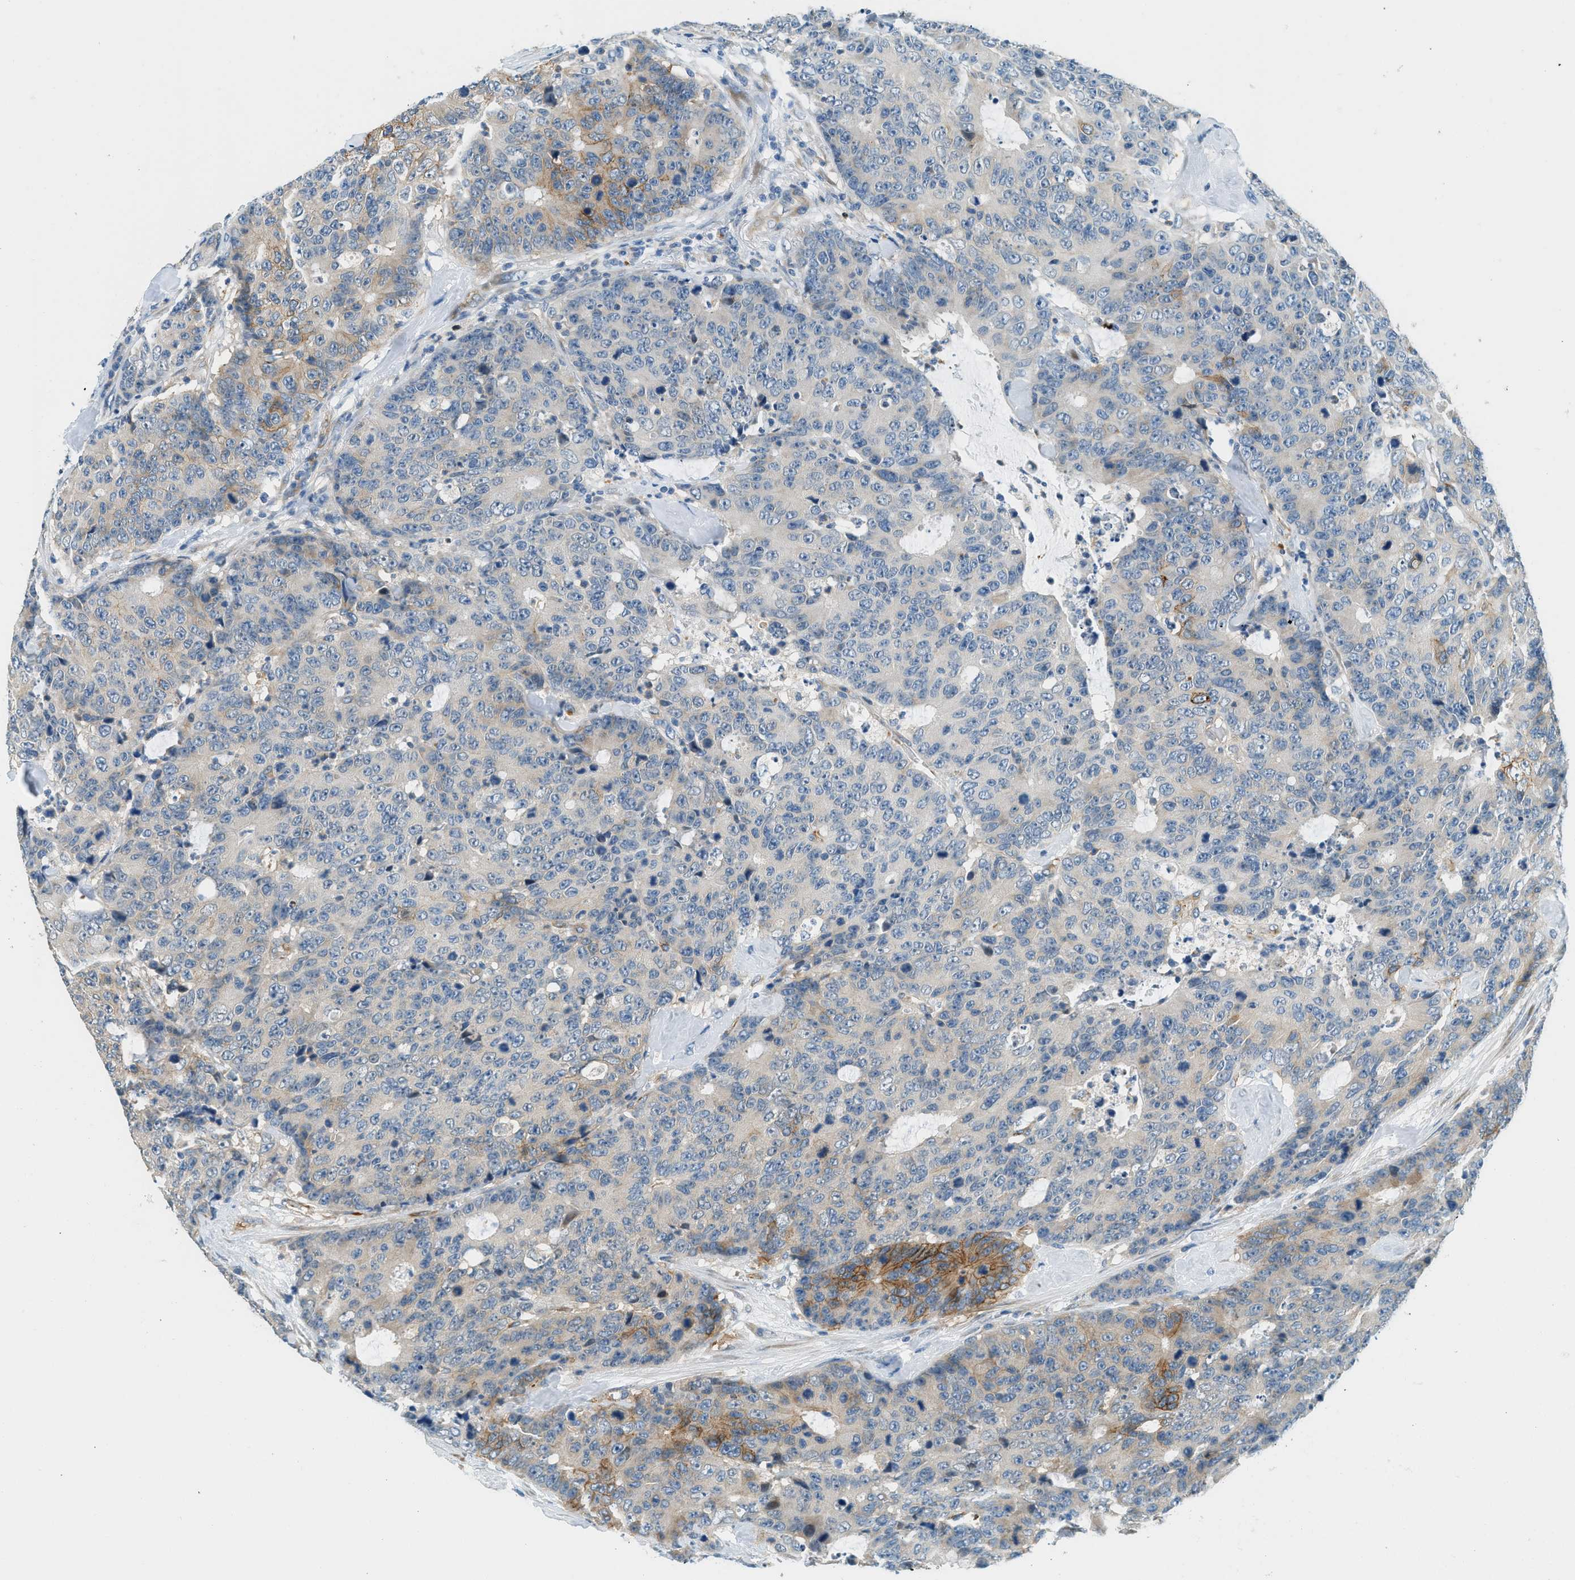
{"staining": {"intensity": "moderate", "quantity": "<25%", "location": "cytoplasmic/membranous"}, "tissue": "colorectal cancer", "cell_type": "Tumor cells", "image_type": "cancer", "snomed": [{"axis": "morphology", "description": "Adenocarcinoma, NOS"}, {"axis": "topography", "description": "Colon"}], "caption": "Colorectal cancer stained for a protein (brown) displays moderate cytoplasmic/membranous positive expression in approximately <25% of tumor cells.", "gene": "ZNF367", "patient": {"sex": "female", "age": 86}}